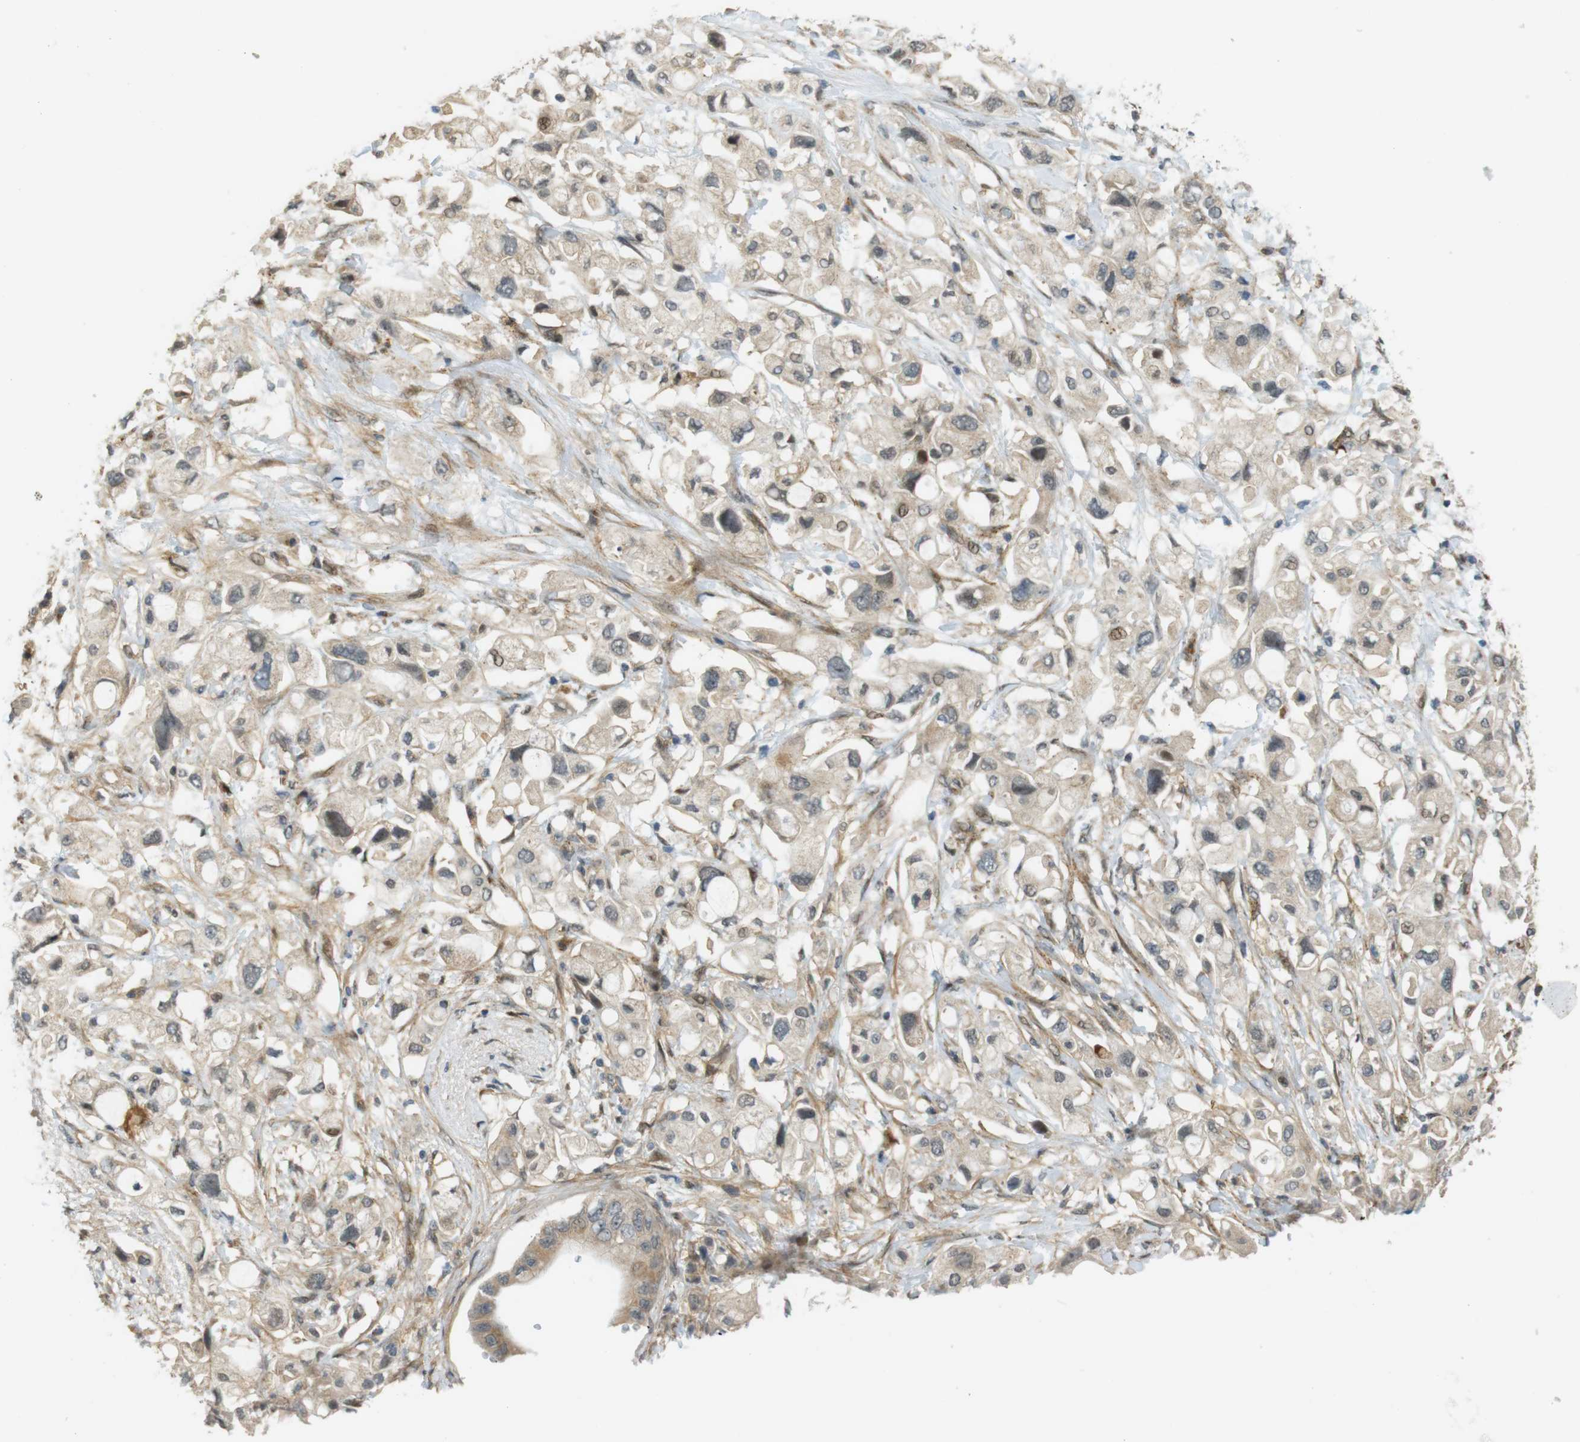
{"staining": {"intensity": "weak", "quantity": "25%-75%", "location": "cytoplasmic/membranous"}, "tissue": "pancreatic cancer", "cell_type": "Tumor cells", "image_type": "cancer", "snomed": [{"axis": "morphology", "description": "Adenocarcinoma, NOS"}, {"axis": "topography", "description": "Pancreas"}], "caption": "Protein expression analysis of human pancreatic cancer reveals weak cytoplasmic/membranous expression in about 25%-75% of tumor cells.", "gene": "TSPAN9", "patient": {"sex": "female", "age": 56}}